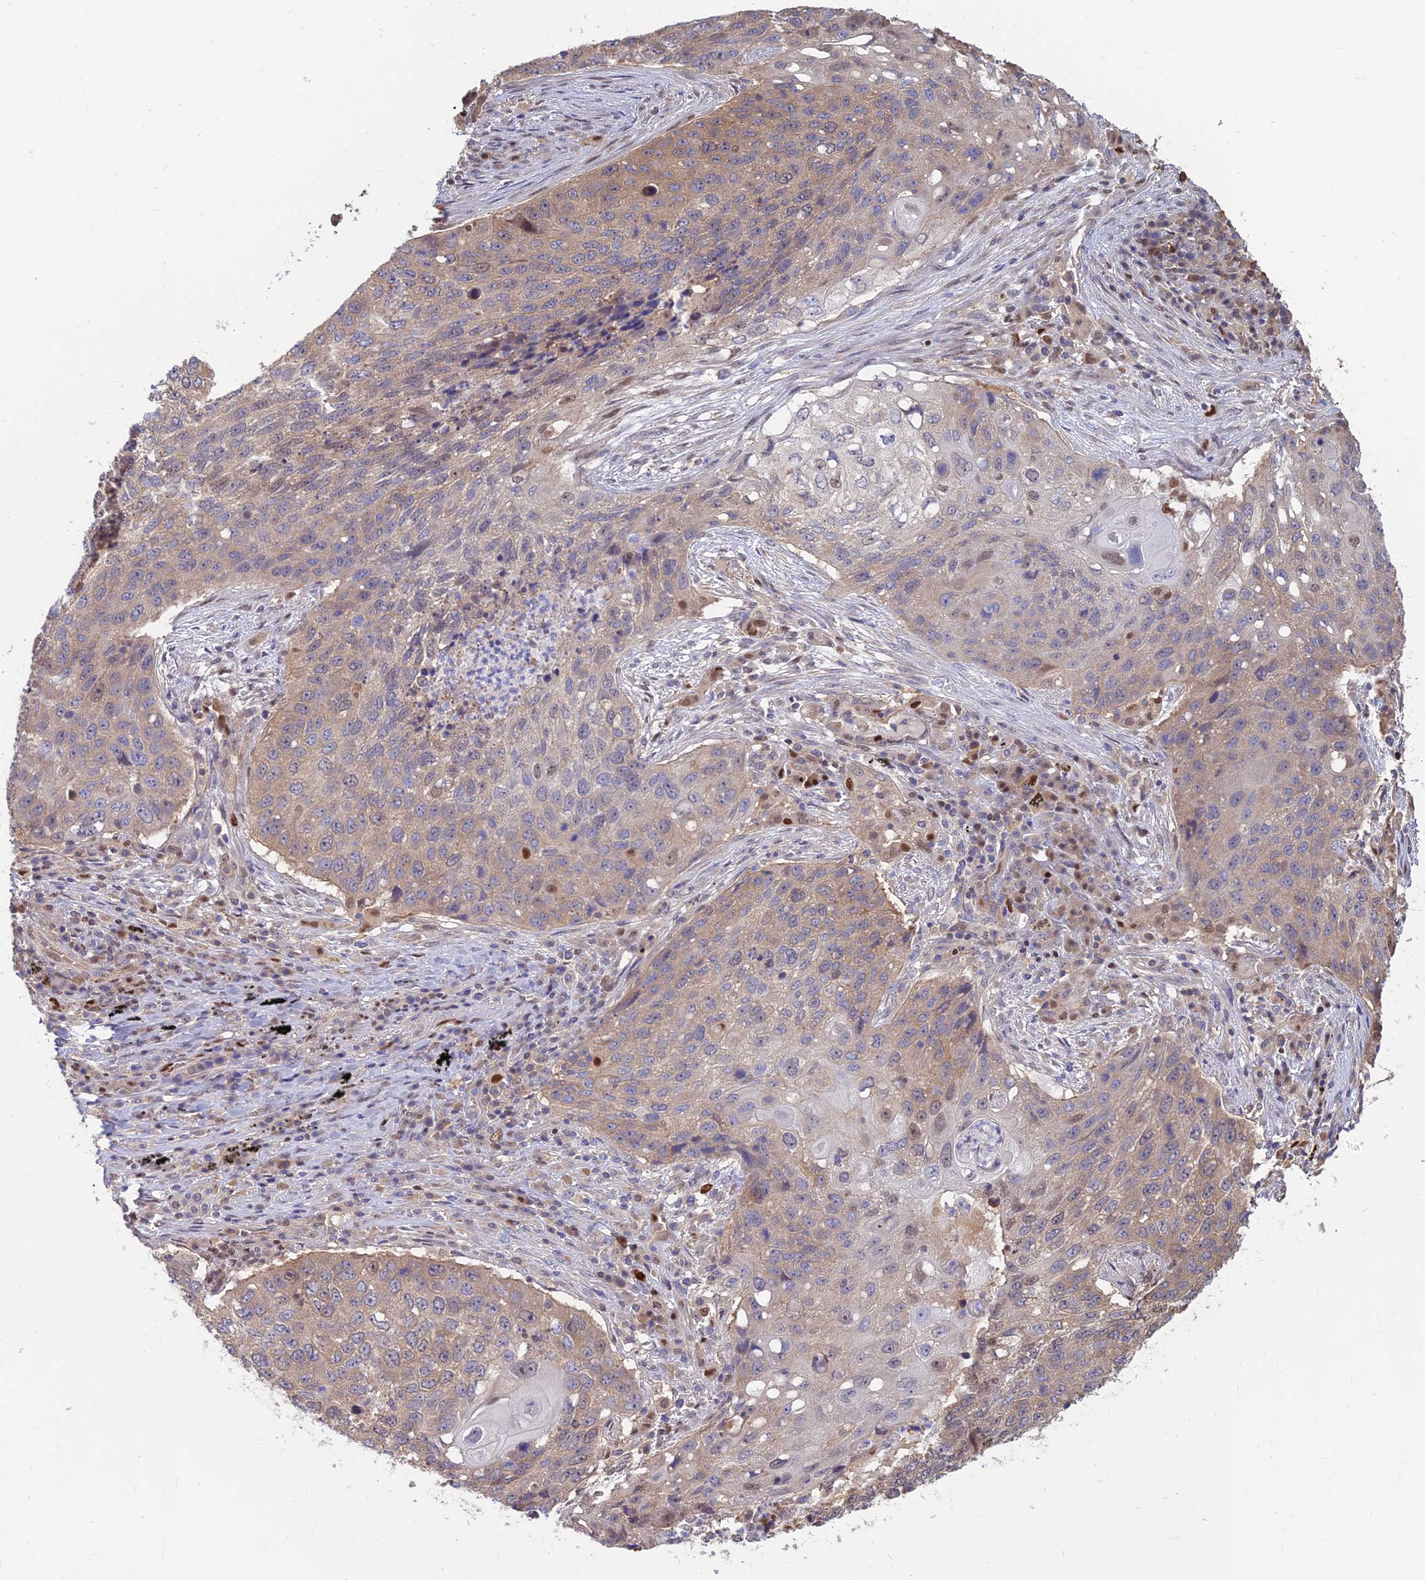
{"staining": {"intensity": "moderate", "quantity": "25%-75%", "location": "cytoplasmic/membranous,nuclear"}, "tissue": "lung cancer", "cell_type": "Tumor cells", "image_type": "cancer", "snomed": [{"axis": "morphology", "description": "Squamous cell carcinoma, NOS"}, {"axis": "topography", "description": "Lung"}], "caption": "About 25%-75% of tumor cells in lung squamous cell carcinoma exhibit moderate cytoplasmic/membranous and nuclear protein expression as visualized by brown immunohistochemical staining.", "gene": "DNPEP", "patient": {"sex": "female", "age": 63}}